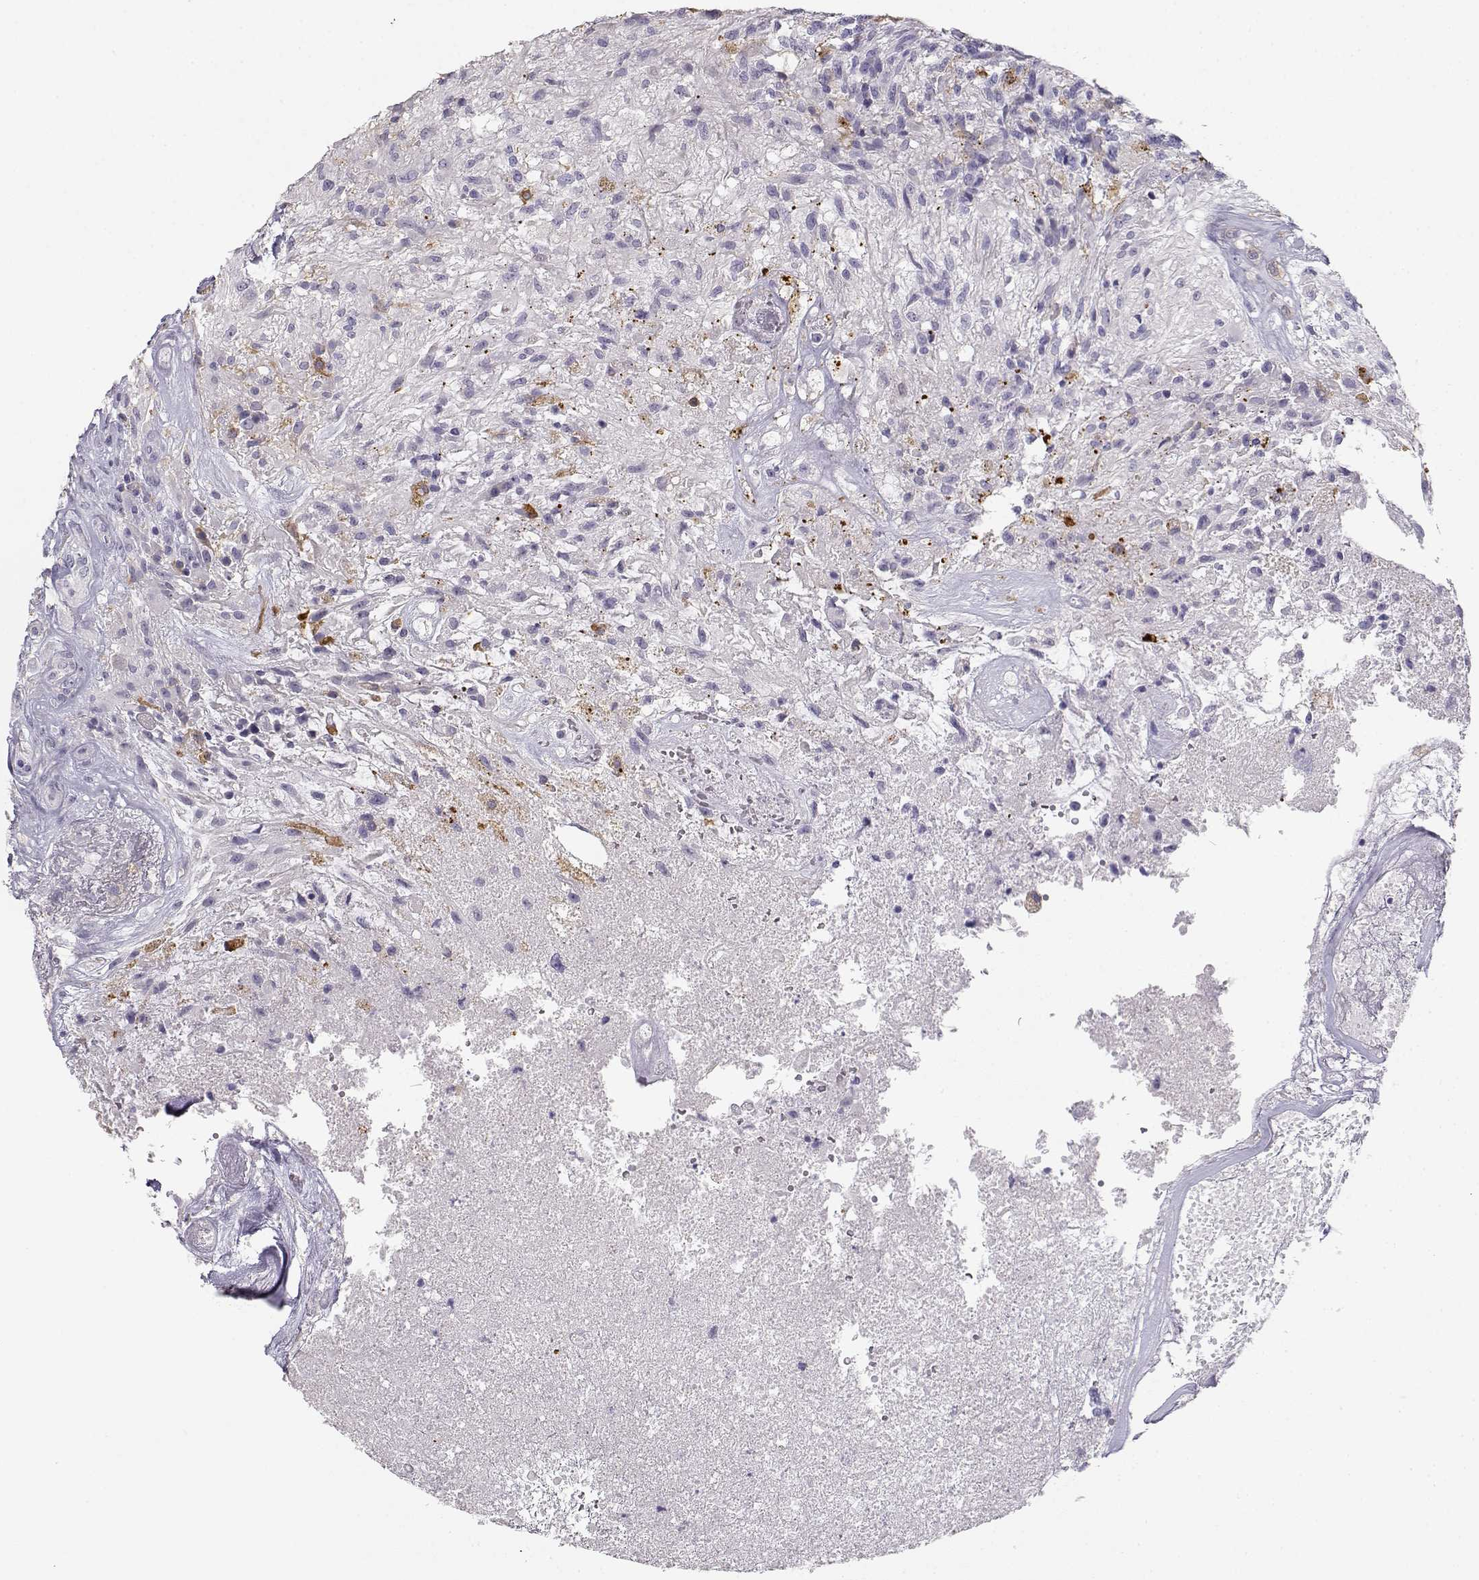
{"staining": {"intensity": "negative", "quantity": "none", "location": "none"}, "tissue": "glioma", "cell_type": "Tumor cells", "image_type": "cancer", "snomed": [{"axis": "morphology", "description": "Glioma, malignant, High grade"}, {"axis": "topography", "description": "Brain"}], "caption": "Immunohistochemistry (IHC) image of glioma stained for a protein (brown), which demonstrates no positivity in tumor cells.", "gene": "NUTM1", "patient": {"sex": "male", "age": 56}}